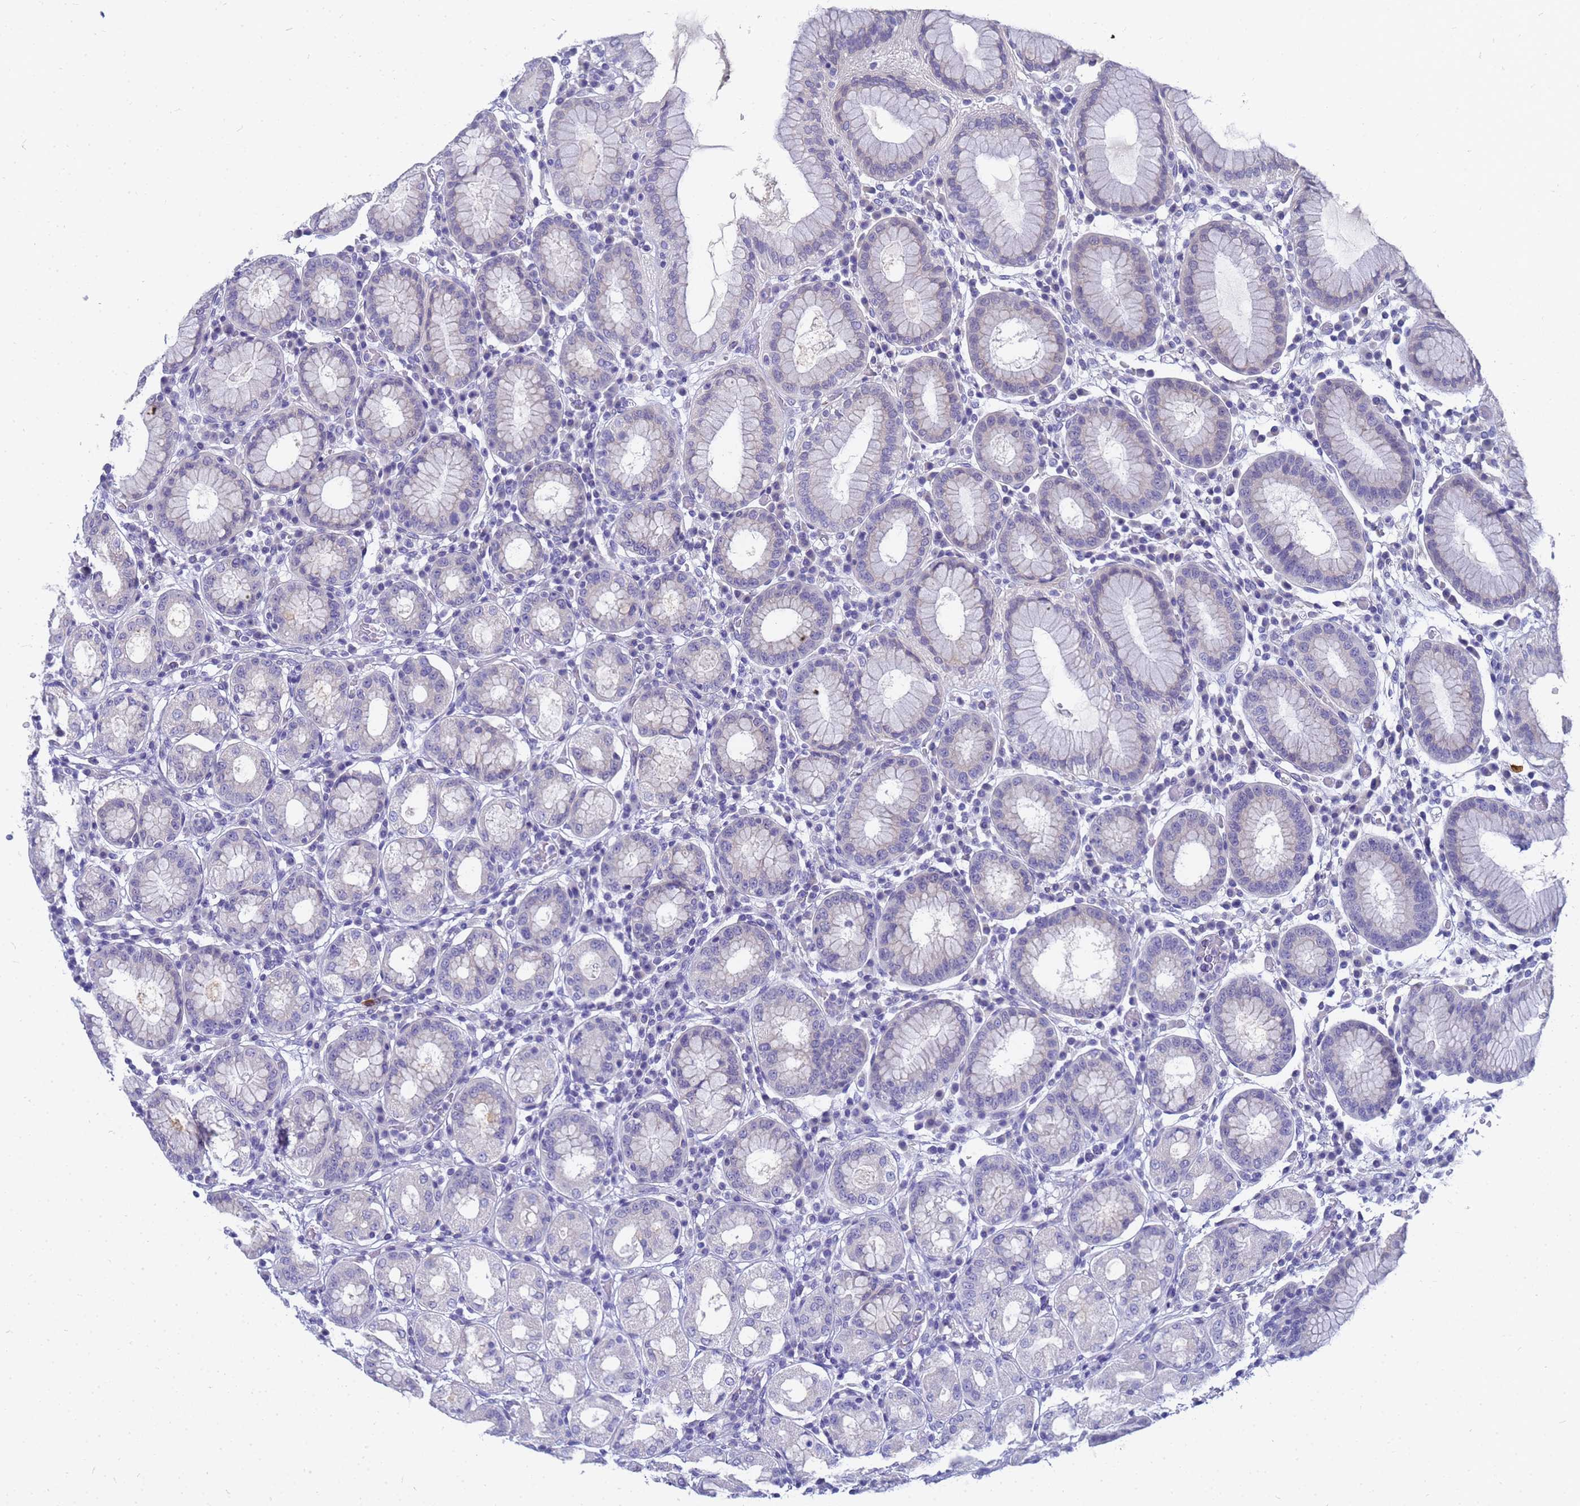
{"staining": {"intensity": "negative", "quantity": "none", "location": "none"}, "tissue": "stomach", "cell_type": "Glandular cells", "image_type": "normal", "snomed": [{"axis": "morphology", "description": "Normal tissue, NOS"}, {"axis": "topography", "description": "Stomach"}, {"axis": "topography", "description": "Stomach, lower"}], "caption": "This is a image of IHC staining of unremarkable stomach, which shows no positivity in glandular cells.", "gene": "FAM166B", "patient": {"sex": "female", "age": 56}}